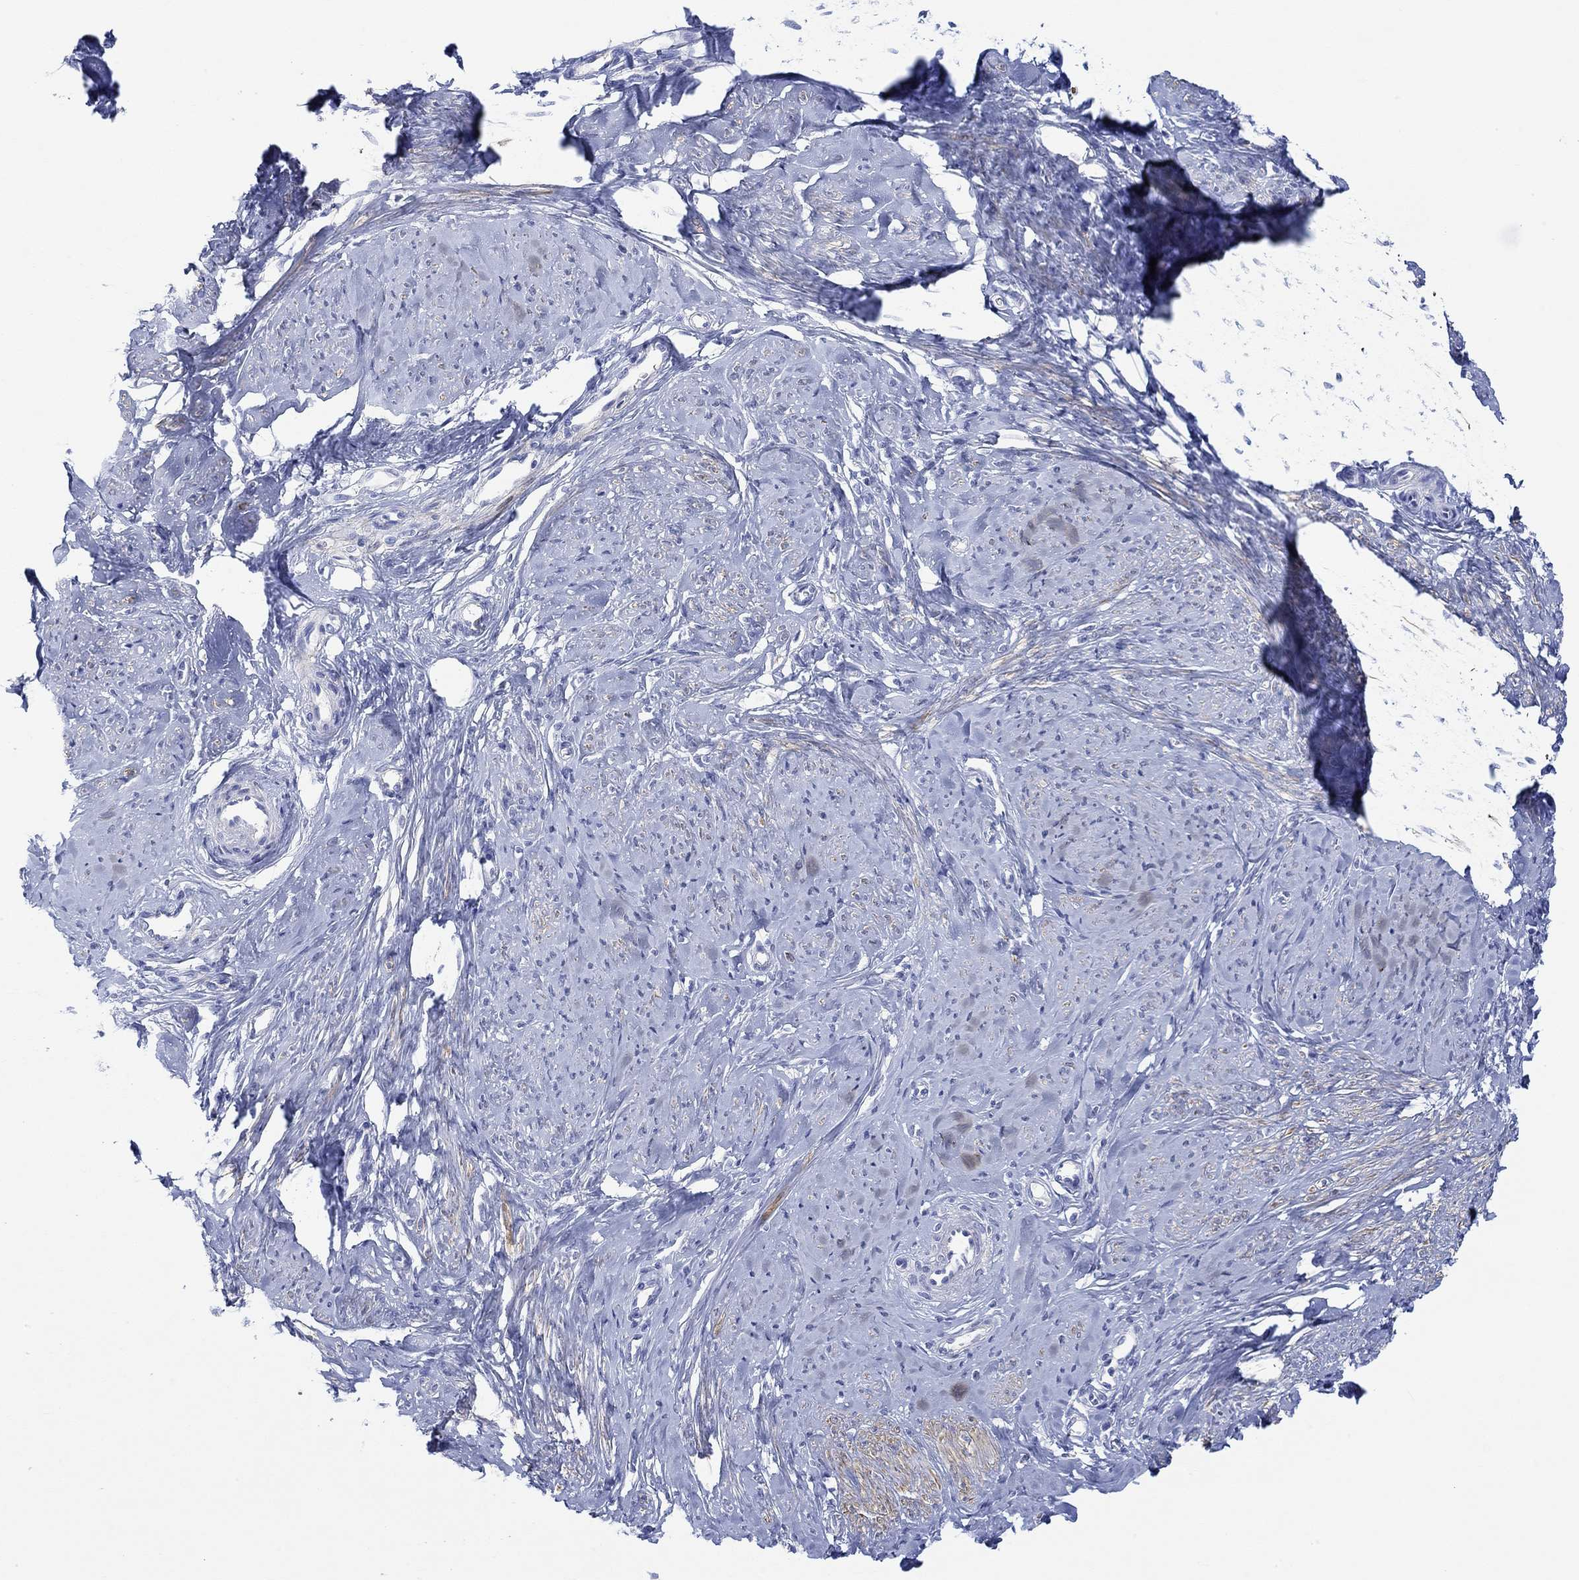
{"staining": {"intensity": "weak", "quantity": "25%-75%", "location": "cytoplasmic/membranous"}, "tissue": "smooth muscle", "cell_type": "Smooth muscle cells", "image_type": "normal", "snomed": [{"axis": "morphology", "description": "Normal tissue, NOS"}, {"axis": "topography", "description": "Smooth muscle"}], "caption": "Weak cytoplasmic/membranous staining for a protein is appreciated in approximately 25%-75% of smooth muscle cells of normal smooth muscle using immunohistochemistry.", "gene": "PPIL6", "patient": {"sex": "female", "age": 48}}